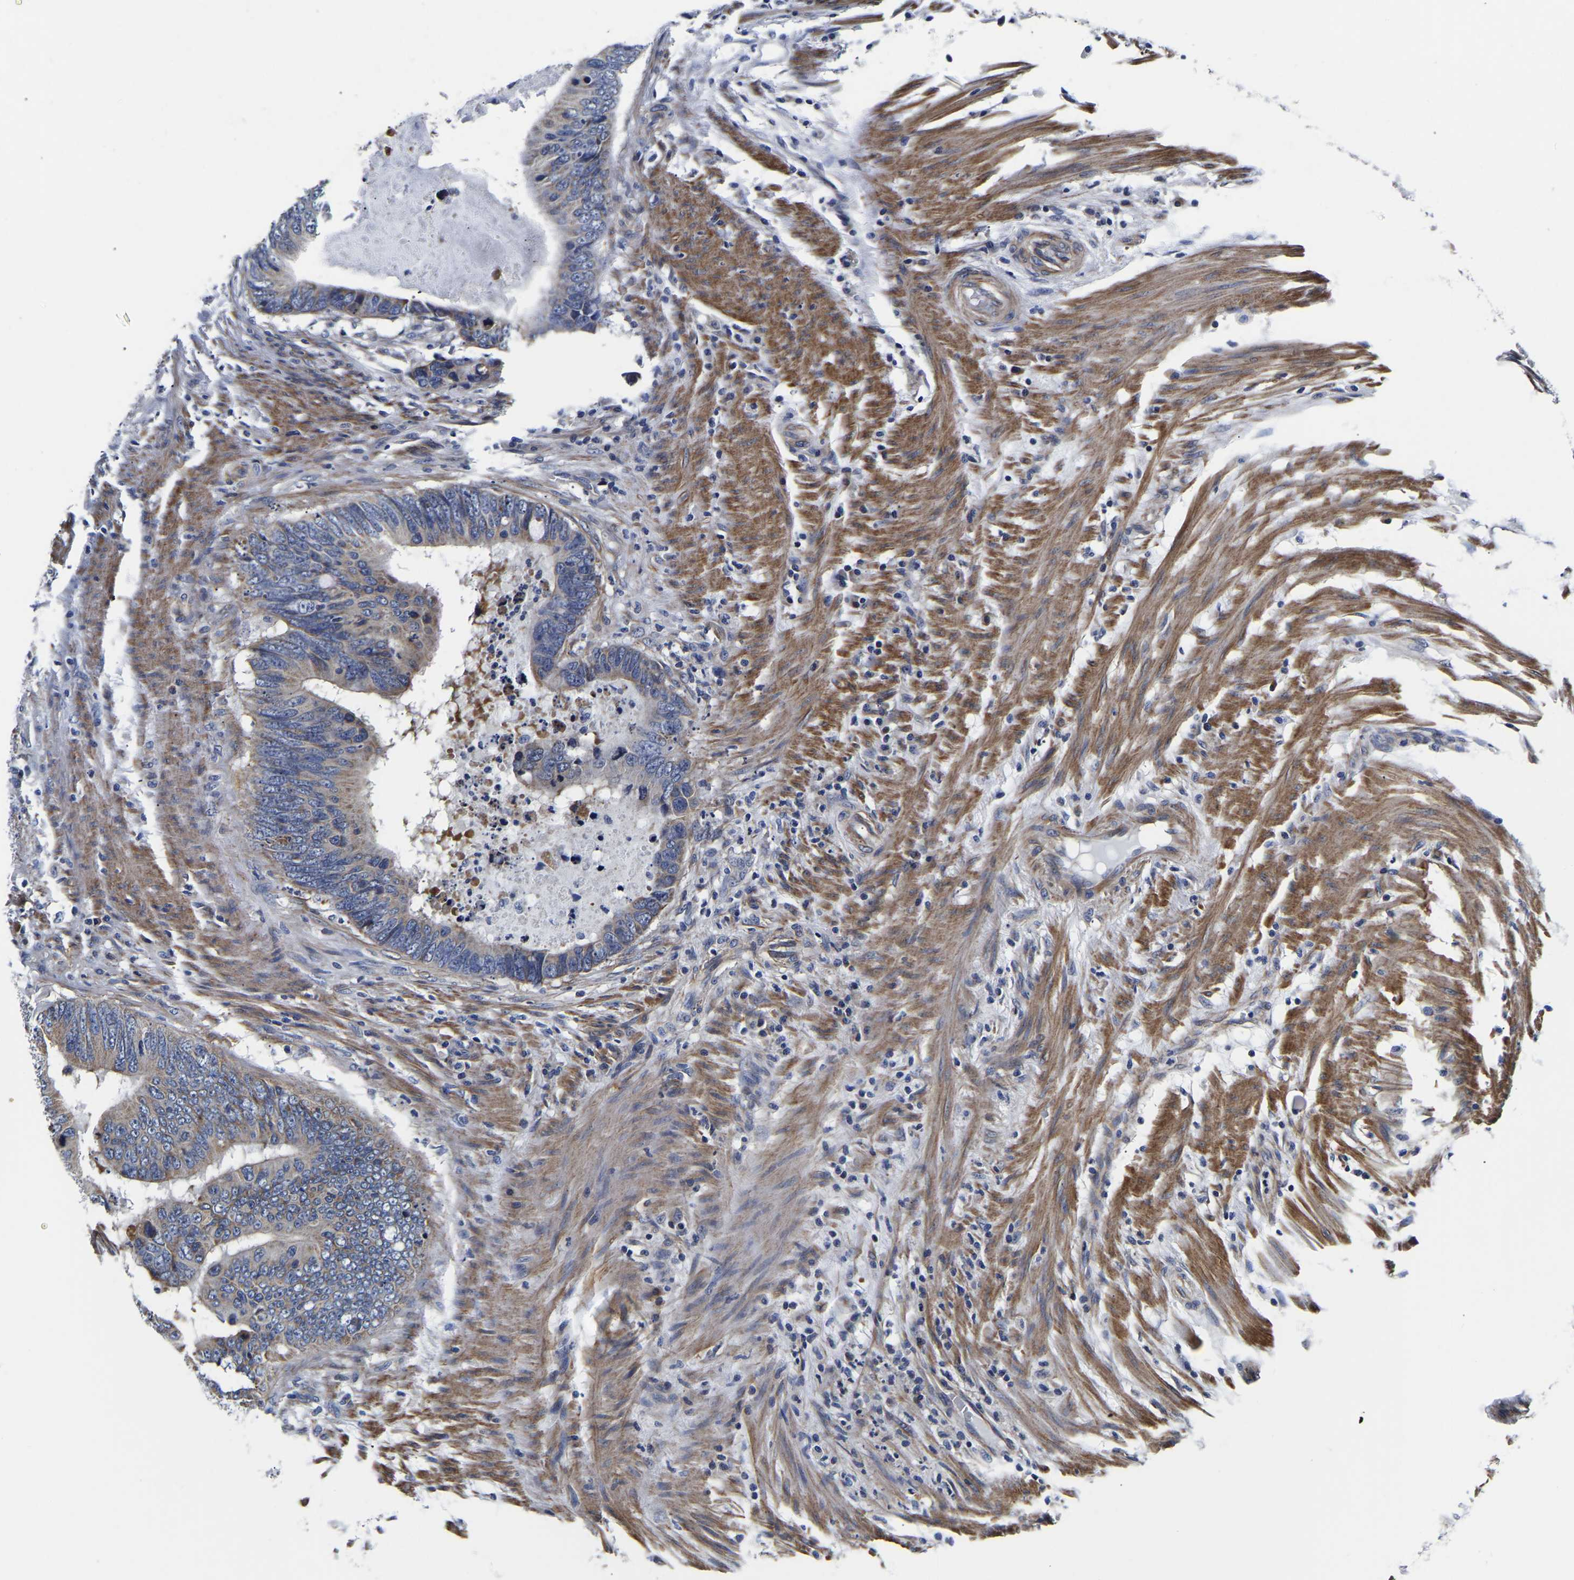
{"staining": {"intensity": "moderate", "quantity": ">75%", "location": "cytoplasmic/membranous"}, "tissue": "colorectal cancer", "cell_type": "Tumor cells", "image_type": "cancer", "snomed": [{"axis": "morphology", "description": "Adenocarcinoma, NOS"}, {"axis": "topography", "description": "Colon"}], "caption": "The immunohistochemical stain shows moderate cytoplasmic/membranous staining in tumor cells of colorectal cancer (adenocarcinoma) tissue.", "gene": "KCTD17", "patient": {"sex": "male", "age": 56}}